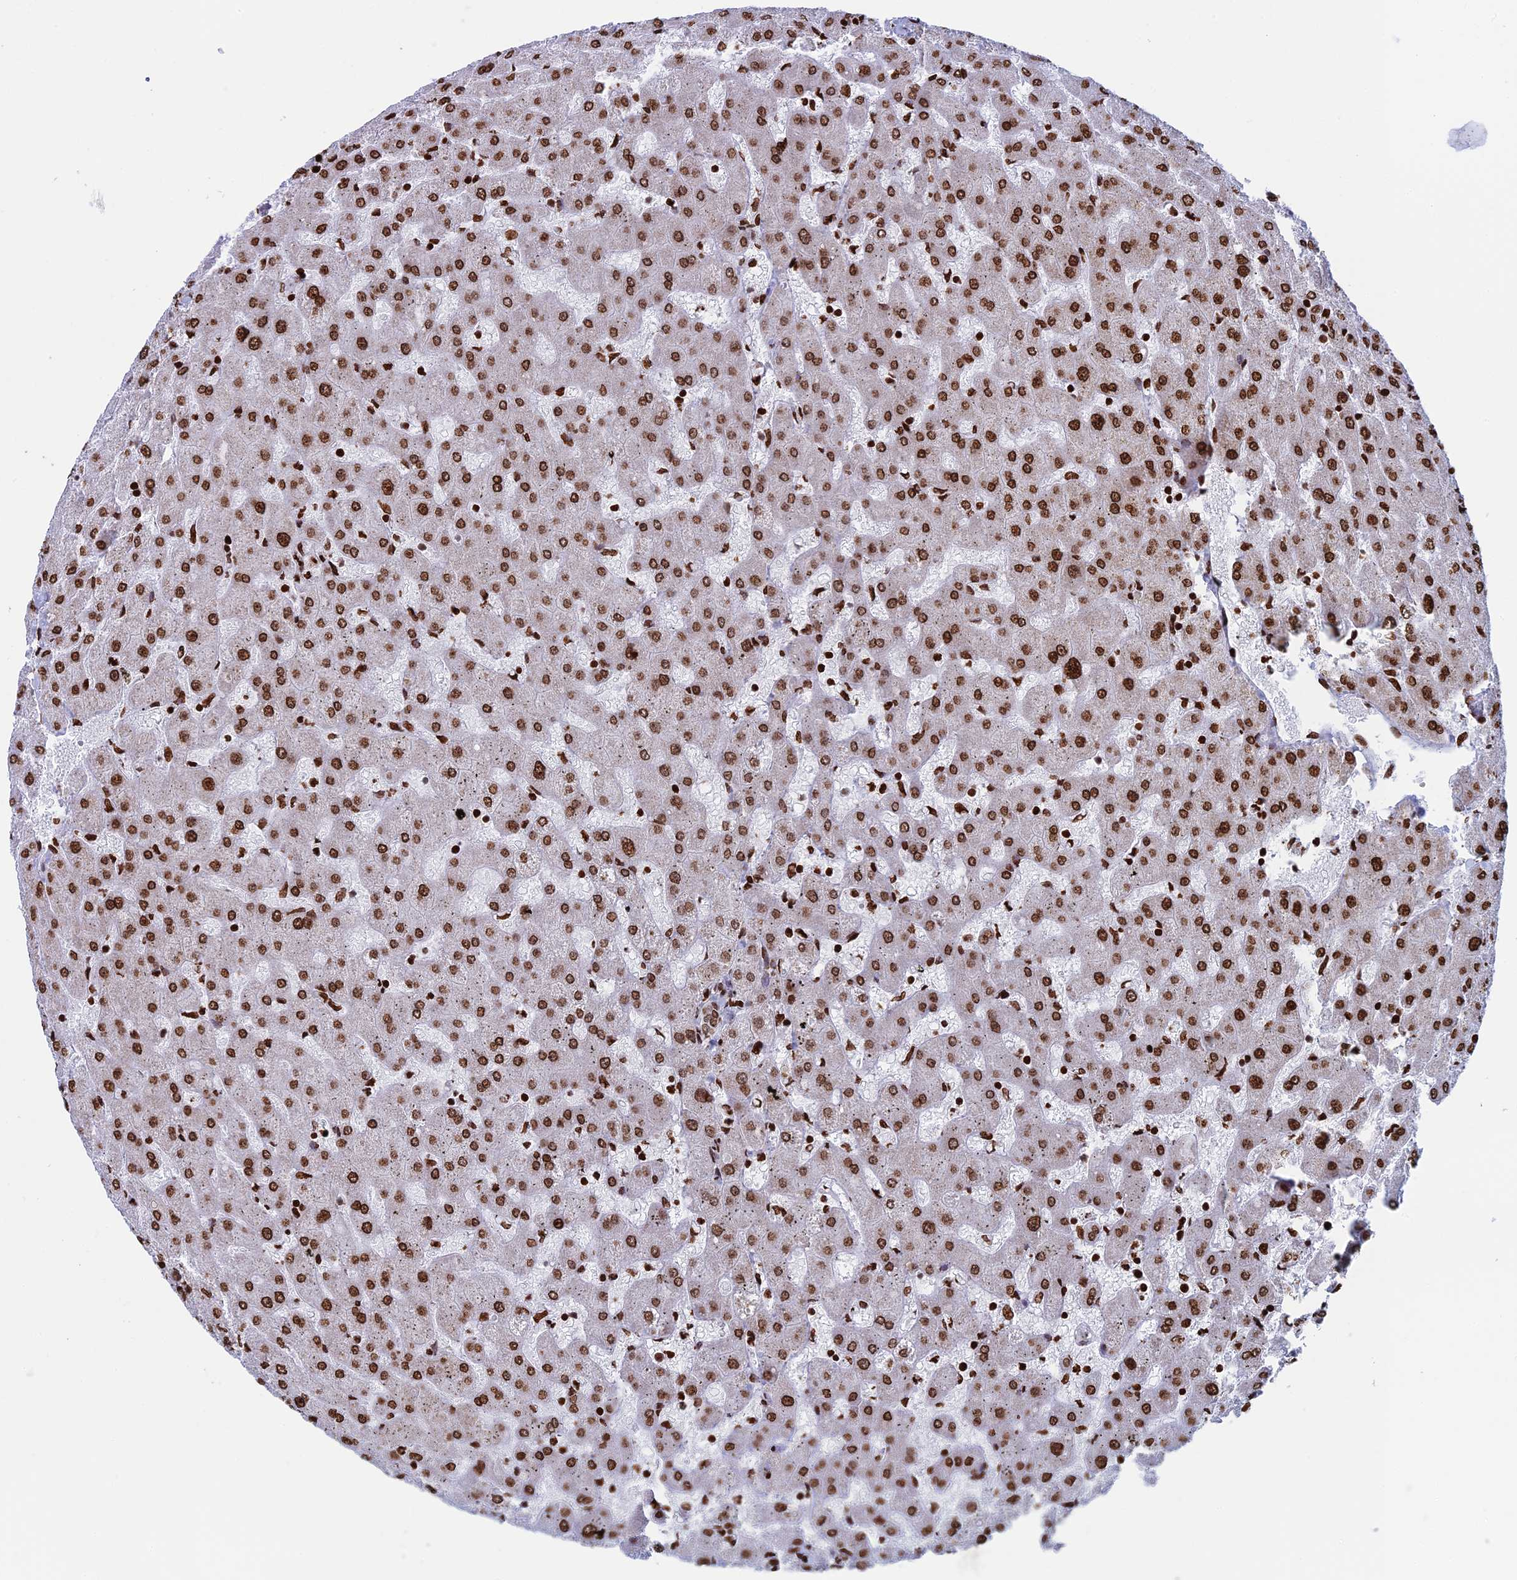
{"staining": {"intensity": "moderate", "quantity": ">75%", "location": "nuclear"}, "tissue": "liver", "cell_type": "Cholangiocytes", "image_type": "normal", "snomed": [{"axis": "morphology", "description": "Normal tissue, NOS"}, {"axis": "topography", "description": "Liver"}], "caption": "A high-resolution image shows immunohistochemistry (IHC) staining of benign liver, which demonstrates moderate nuclear positivity in approximately >75% of cholangiocytes.", "gene": "RPAP1", "patient": {"sex": "female", "age": 63}}